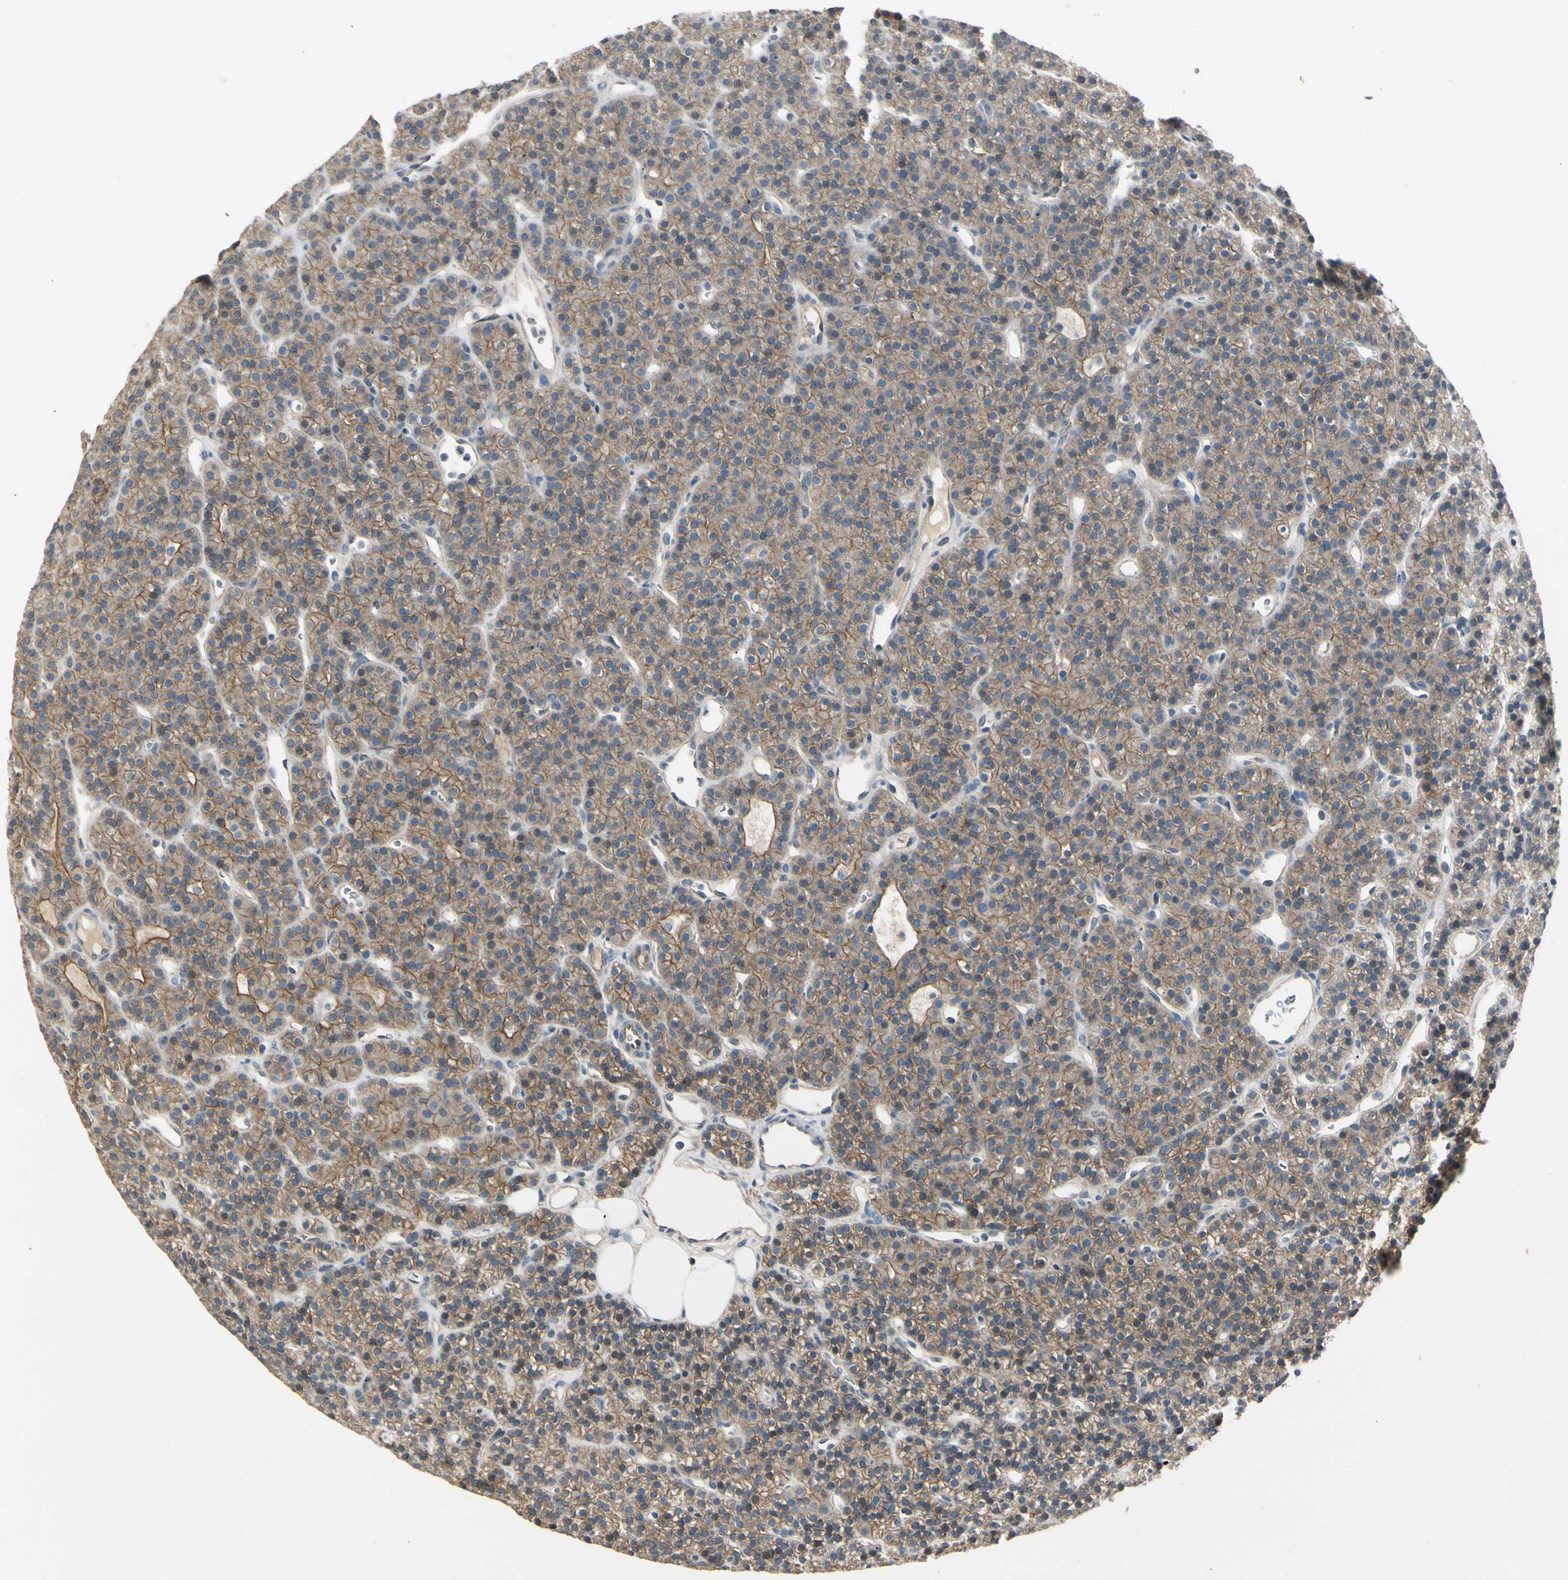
{"staining": {"intensity": "moderate", "quantity": ">75%", "location": "cytoplasmic/membranous"}, "tissue": "parathyroid gland", "cell_type": "Glandular cells", "image_type": "normal", "snomed": [{"axis": "morphology", "description": "Normal tissue, NOS"}, {"axis": "morphology", "description": "Hyperplasia, NOS"}, {"axis": "topography", "description": "Parathyroid gland"}], "caption": "High-magnification brightfield microscopy of normal parathyroid gland stained with DAB (3,3'-diaminobenzidine) (brown) and counterstained with hematoxylin (blue). glandular cells exhibit moderate cytoplasmic/membranous expression is identified in approximately>75% of cells. The protein of interest is shown in brown color, while the nuclei are stained blue.", "gene": "RNF180", "patient": {"sex": "male", "age": 44}}